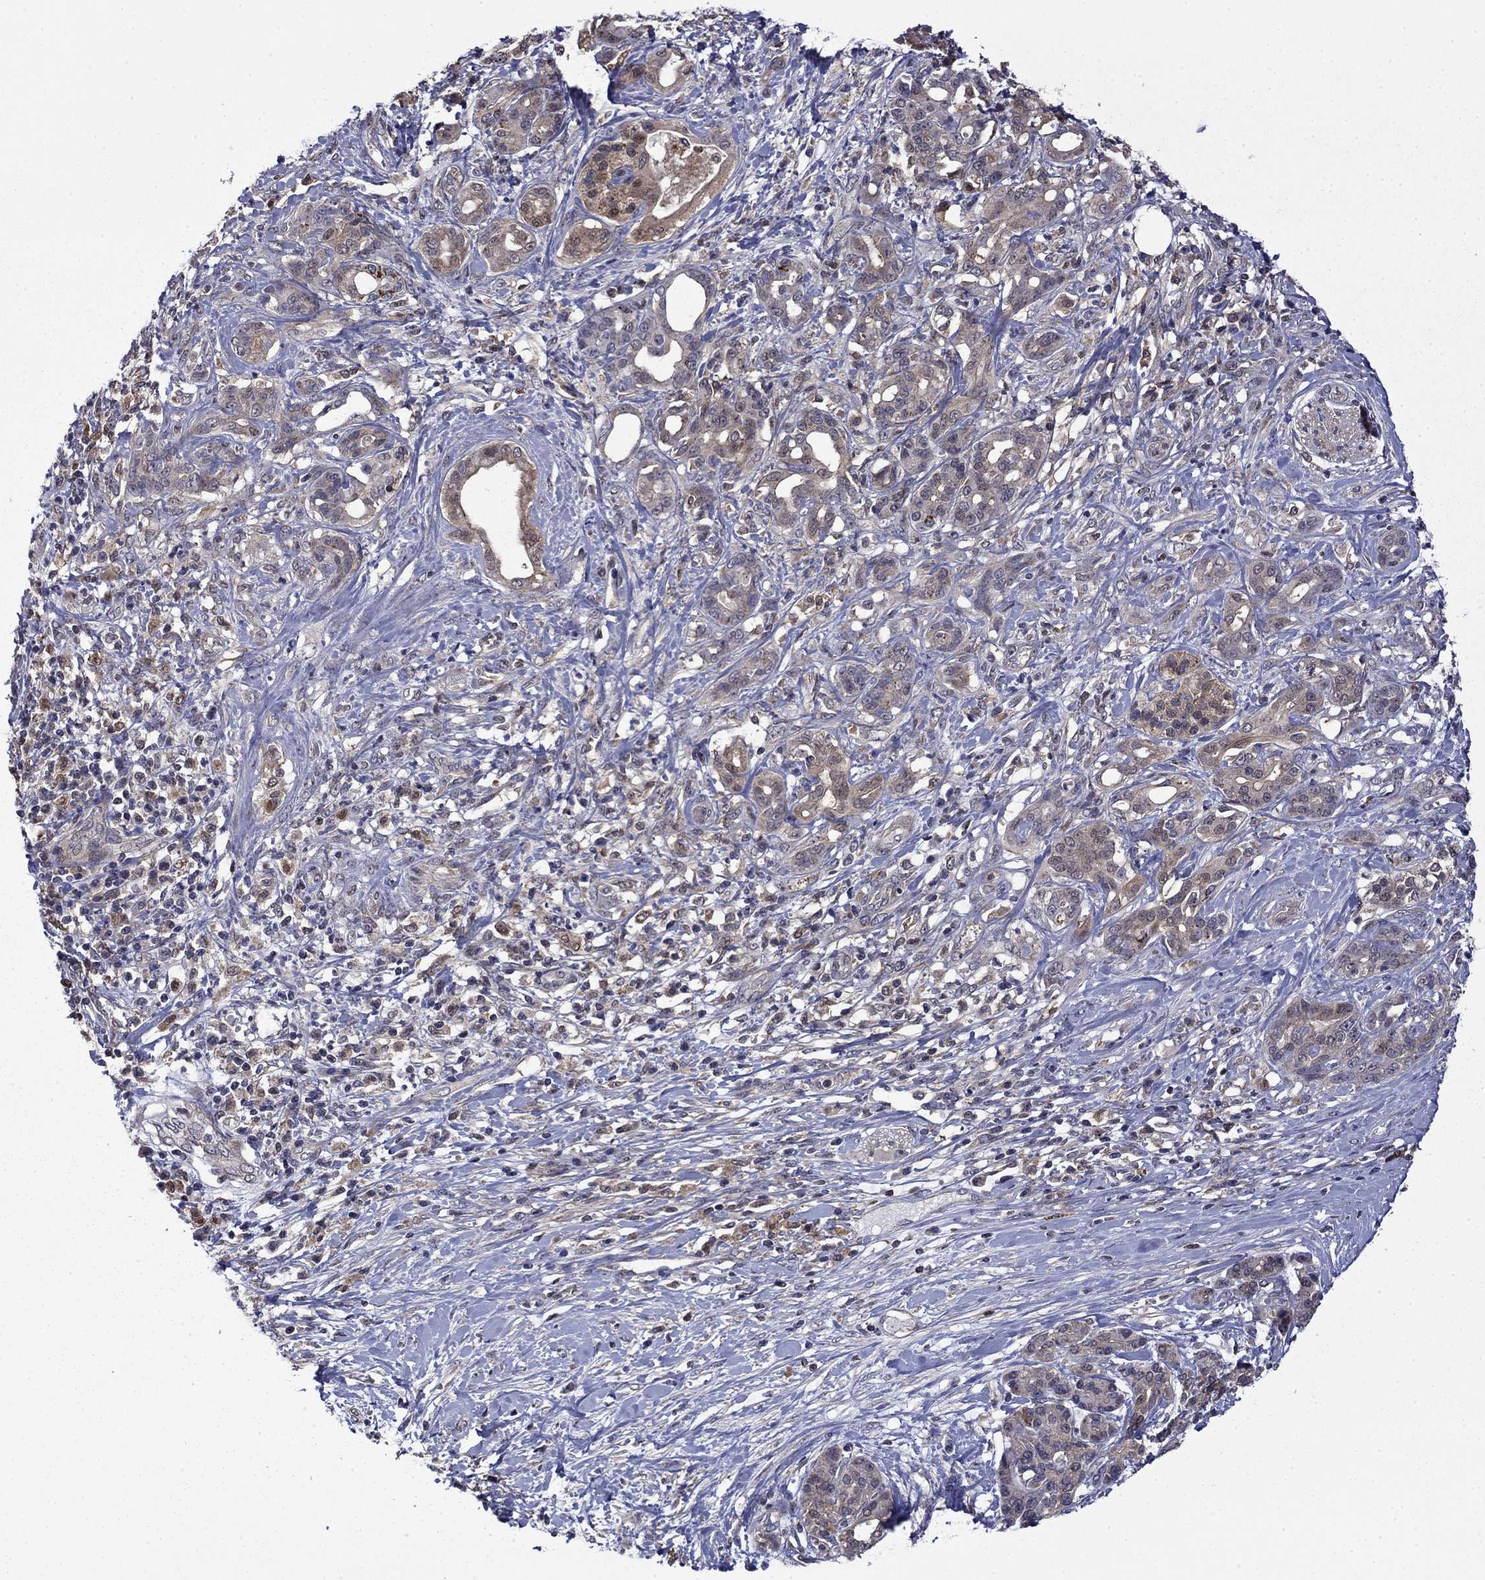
{"staining": {"intensity": "moderate", "quantity": "<25%", "location": "cytoplasmic/membranous"}, "tissue": "pancreatic cancer", "cell_type": "Tumor cells", "image_type": "cancer", "snomed": [{"axis": "morphology", "description": "Adenocarcinoma, NOS"}, {"axis": "topography", "description": "Pancreas"}], "caption": "Protein expression analysis of pancreatic adenocarcinoma displays moderate cytoplasmic/membranous expression in approximately <25% of tumor cells.", "gene": "TPMT", "patient": {"sex": "female", "age": 56}}